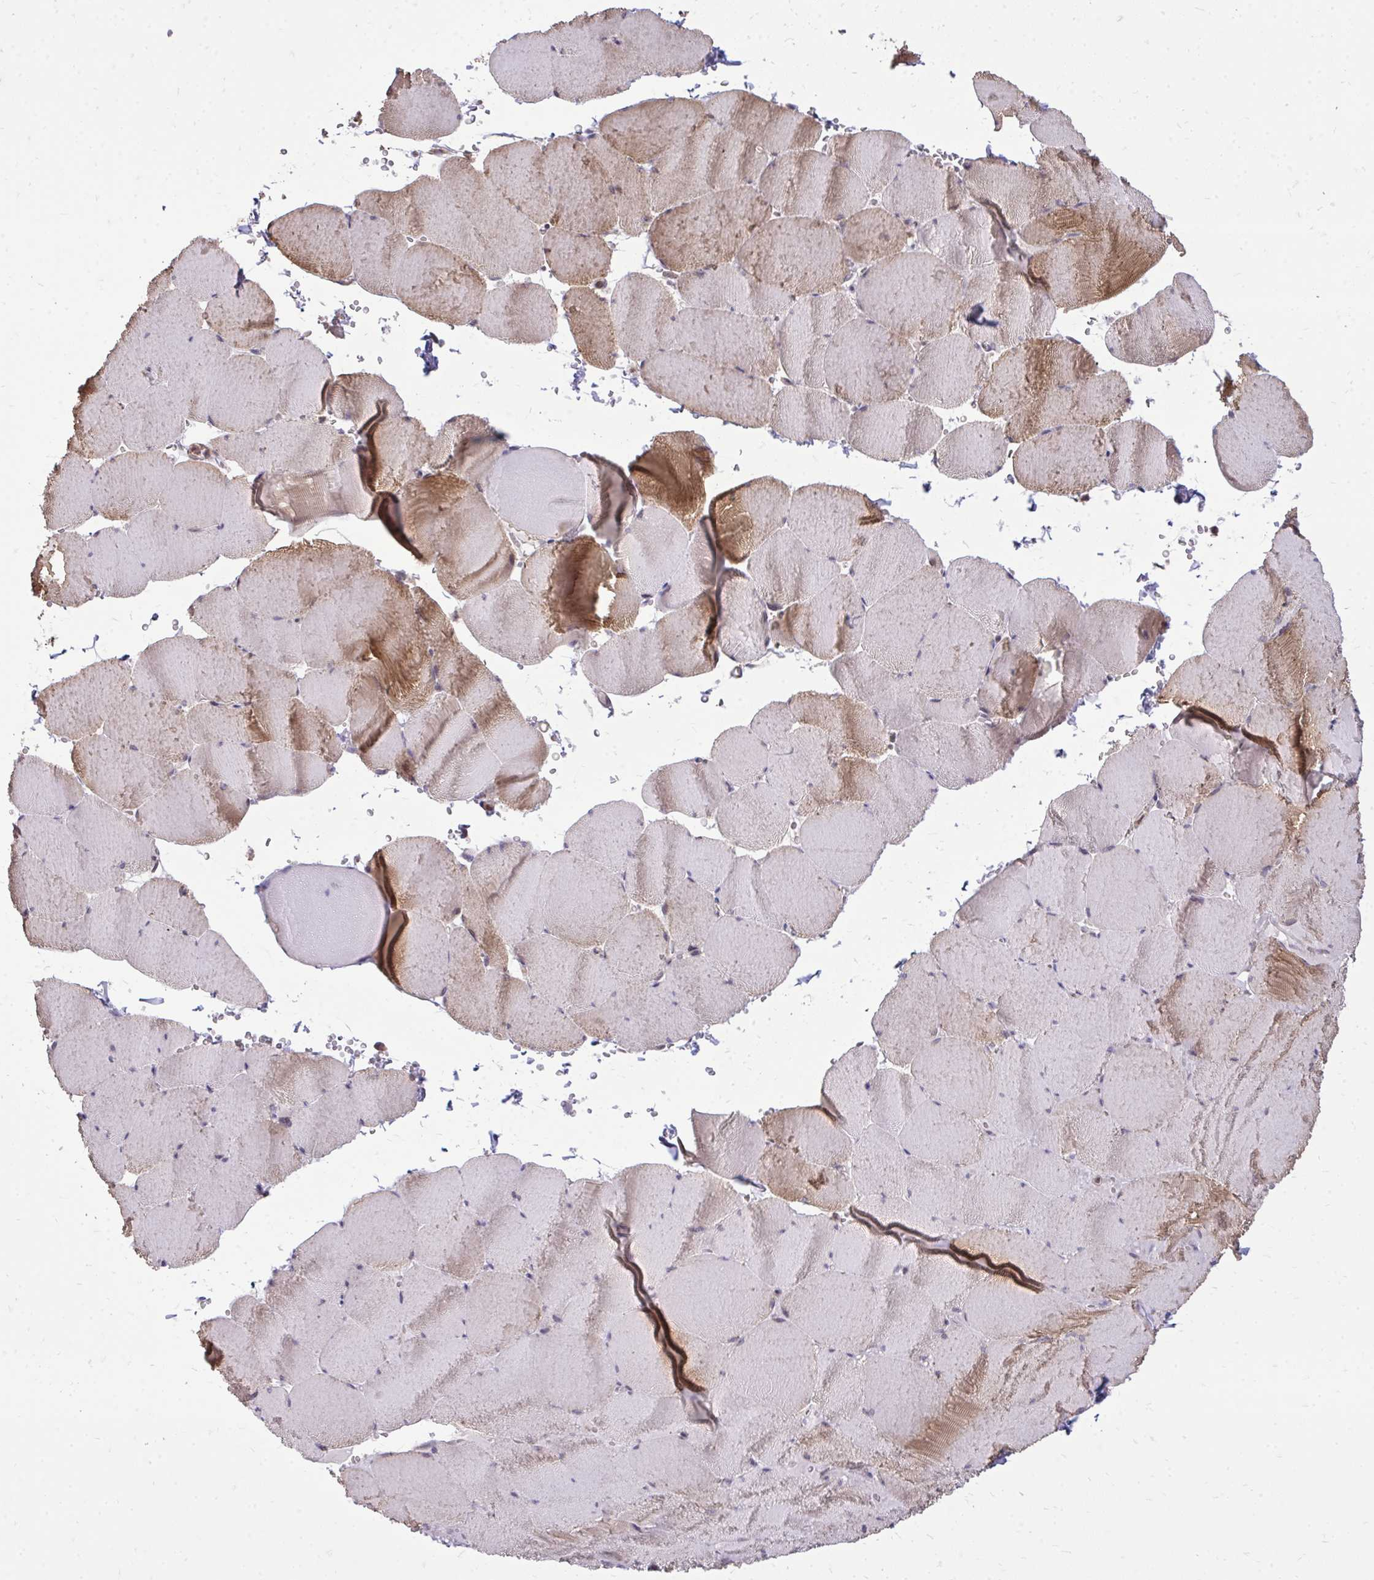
{"staining": {"intensity": "moderate", "quantity": "25%-75%", "location": "cytoplasmic/membranous"}, "tissue": "skeletal muscle", "cell_type": "Myocytes", "image_type": "normal", "snomed": [{"axis": "morphology", "description": "Normal tissue, NOS"}, {"axis": "topography", "description": "Skeletal muscle"}, {"axis": "topography", "description": "Head-Neck"}], "caption": "A high-resolution image shows immunohistochemistry staining of normal skeletal muscle, which reveals moderate cytoplasmic/membranous positivity in approximately 25%-75% of myocytes.", "gene": "SLC7A5", "patient": {"sex": "male", "age": 66}}